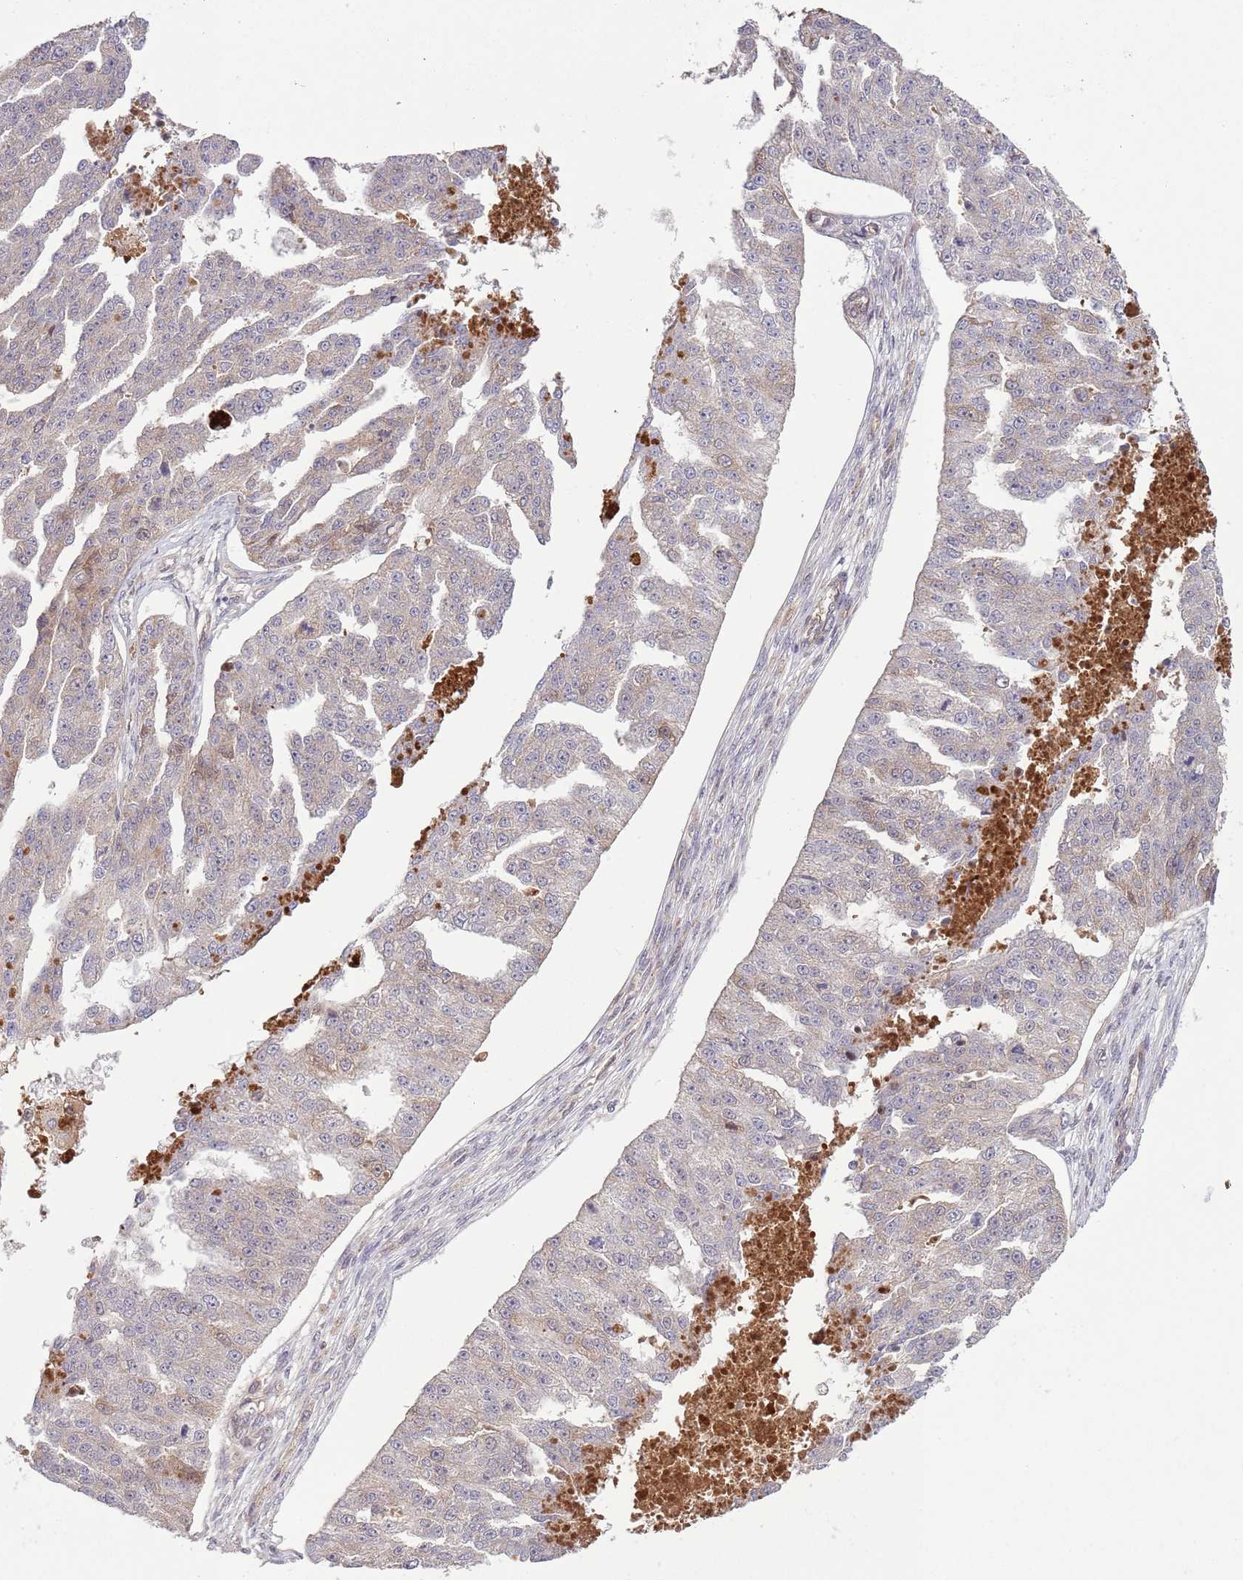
{"staining": {"intensity": "moderate", "quantity": "<25%", "location": "cytoplasmic/membranous,nuclear"}, "tissue": "ovarian cancer", "cell_type": "Tumor cells", "image_type": "cancer", "snomed": [{"axis": "morphology", "description": "Cystadenocarcinoma, serous, NOS"}, {"axis": "topography", "description": "Ovary"}], "caption": "This is a histology image of immunohistochemistry (IHC) staining of serous cystadenocarcinoma (ovarian), which shows moderate positivity in the cytoplasmic/membranous and nuclear of tumor cells.", "gene": "DPP10", "patient": {"sex": "female", "age": 58}}